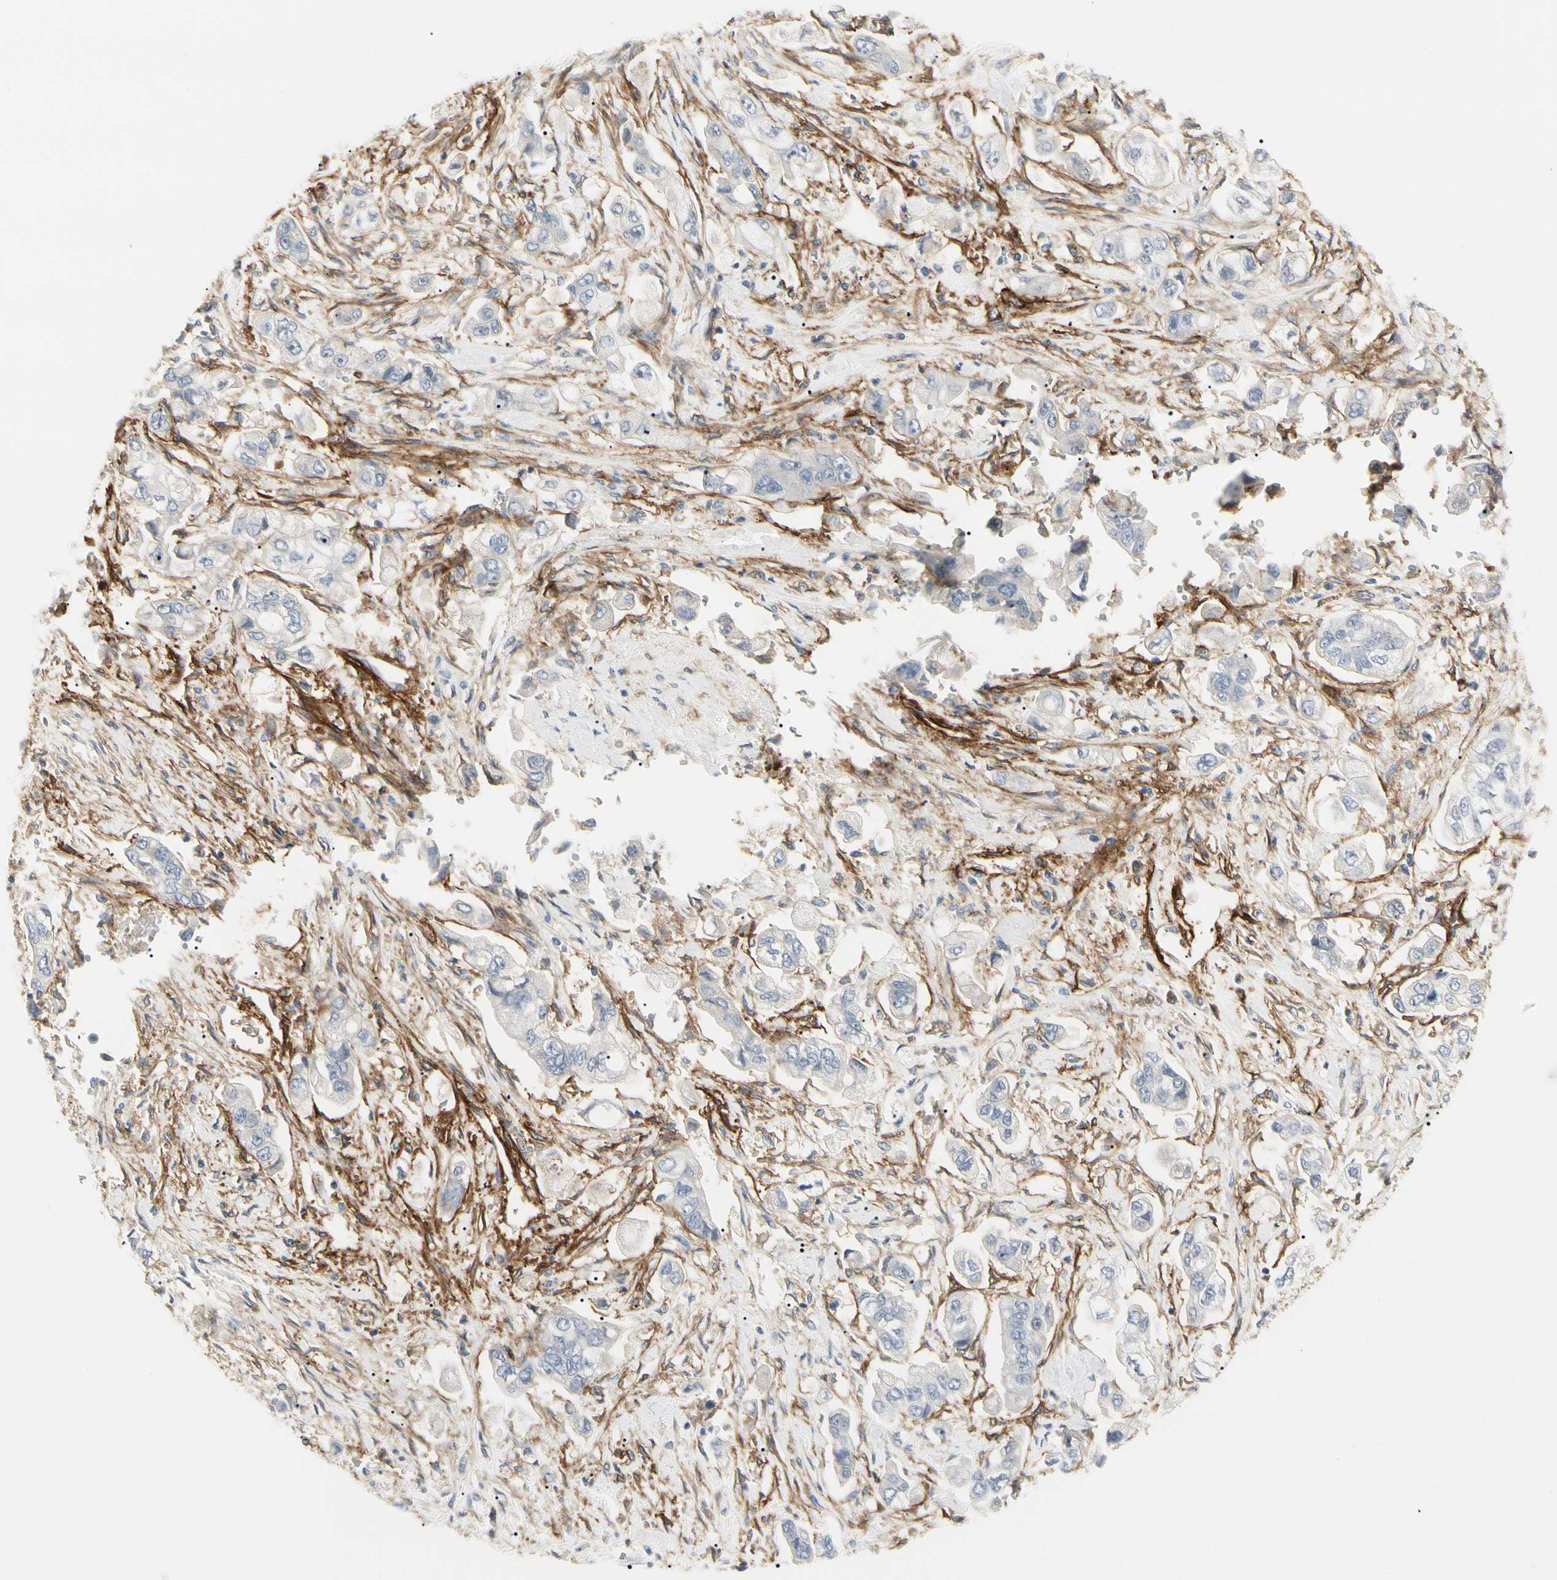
{"staining": {"intensity": "negative", "quantity": "none", "location": "none"}, "tissue": "stomach cancer", "cell_type": "Tumor cells", "image_type": "cancer", "snomed": [{"axis": "morphology", "description": "Adenocarcinoma, NOS"}, {"axis": "topography", "description": "Stomach"}], "caption": "A high-resolution photomicrograph shows IHC staining of stomach cancer, which demonstrates no significant positivity in tumor cells.", "gene": "GGT5", "patient": {"sex": "male", "age": 62}}